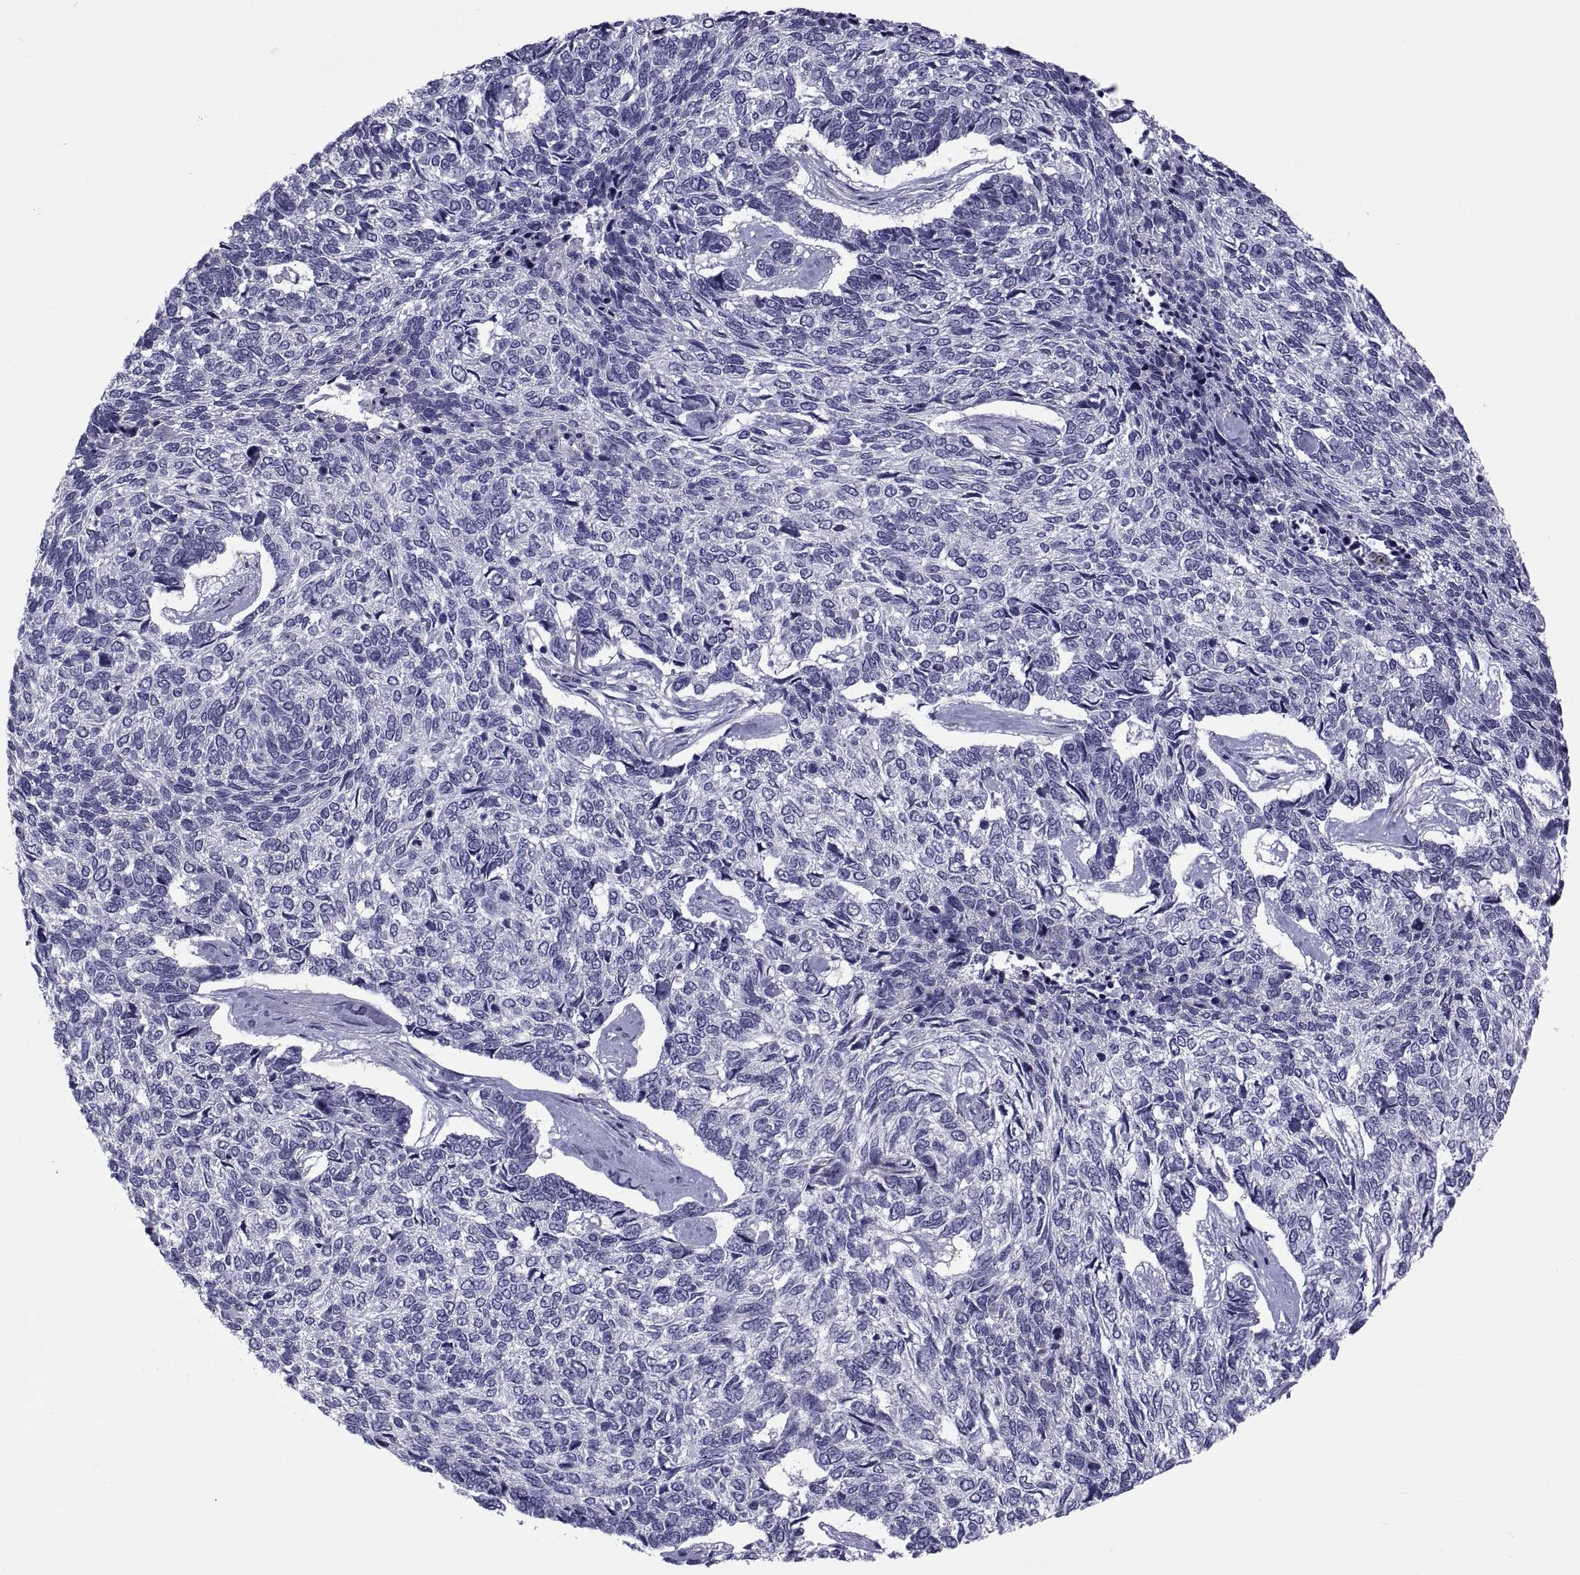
{"staining": {"intensity": "negative", "quantity": "none", "location": "none"}, "tissue": "skin cancer", "cell_type": "Tumor cells", "image_type": "cancer", "snomed": [{"axis": "morphology", "description": "Basal cell carcinoma"}, {"axis": "topography", "description": "Skin"}], "caption": "The histopathology image demonstrates no staining of tumor cells in skin basal cell carcinoma.", "gene": "TMEM158", "patient": {"sex": "female", "age": 65}}